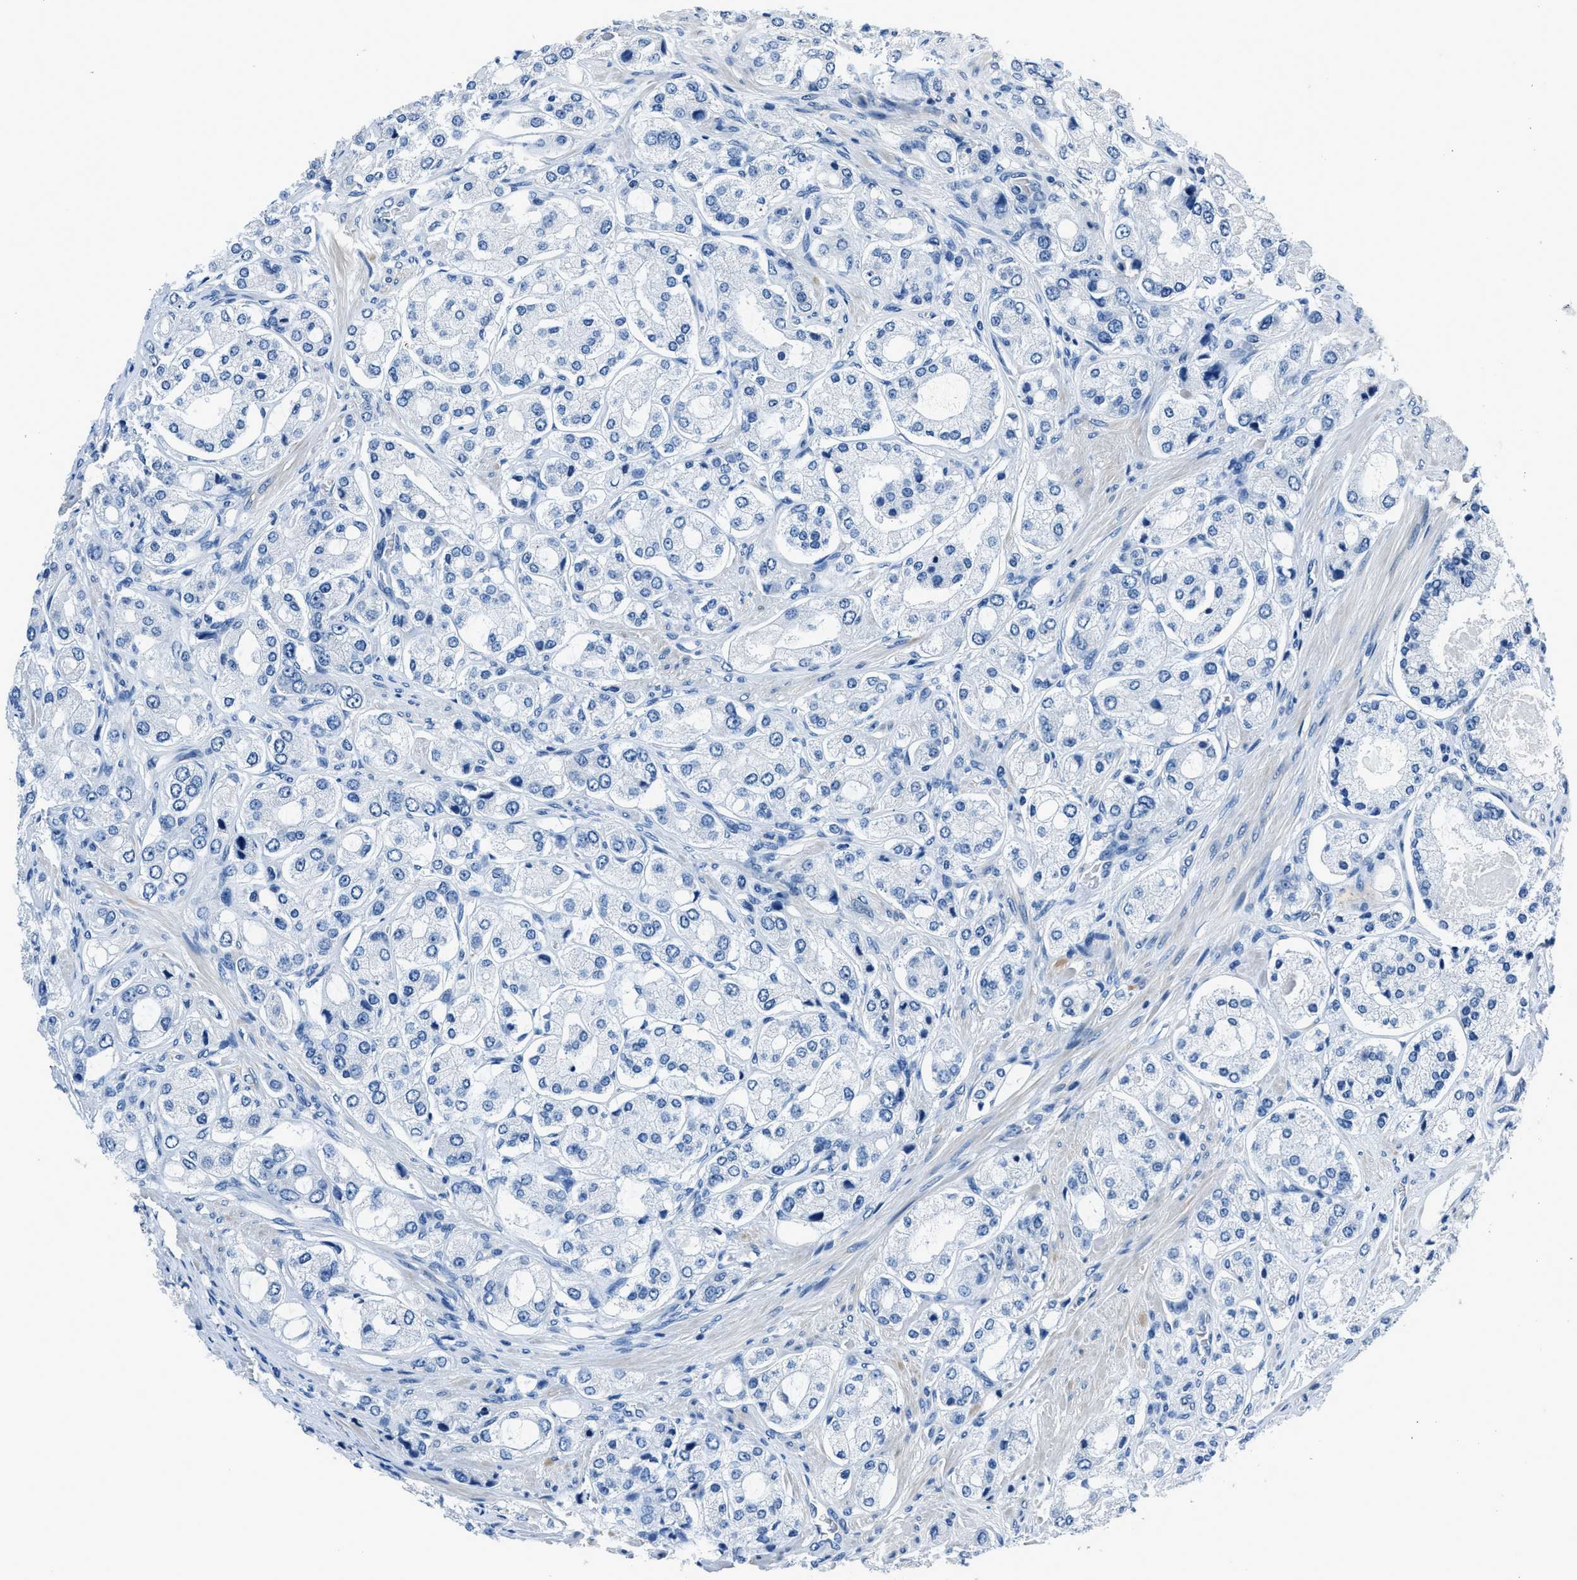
{"staining": {"intensity": "negative", "quantity": "none", "location": "none"}, "tissue": "prostate cancer", "cell_type": "Tumor cells", "image_type": "cancer", "snomed": [{"axis": "morphology", "description": "Adenocarcinoma, High grade"}, {"axis": "topography", "description": "Prostate"}], "caption": "Prostate adenocarcinoma (high-grade) stained for a protein using immunohistochemistry (IHC) shows no expression tumor cells.", "gene": "GJA3", "patient": {"sex": "male", "age": 65}}